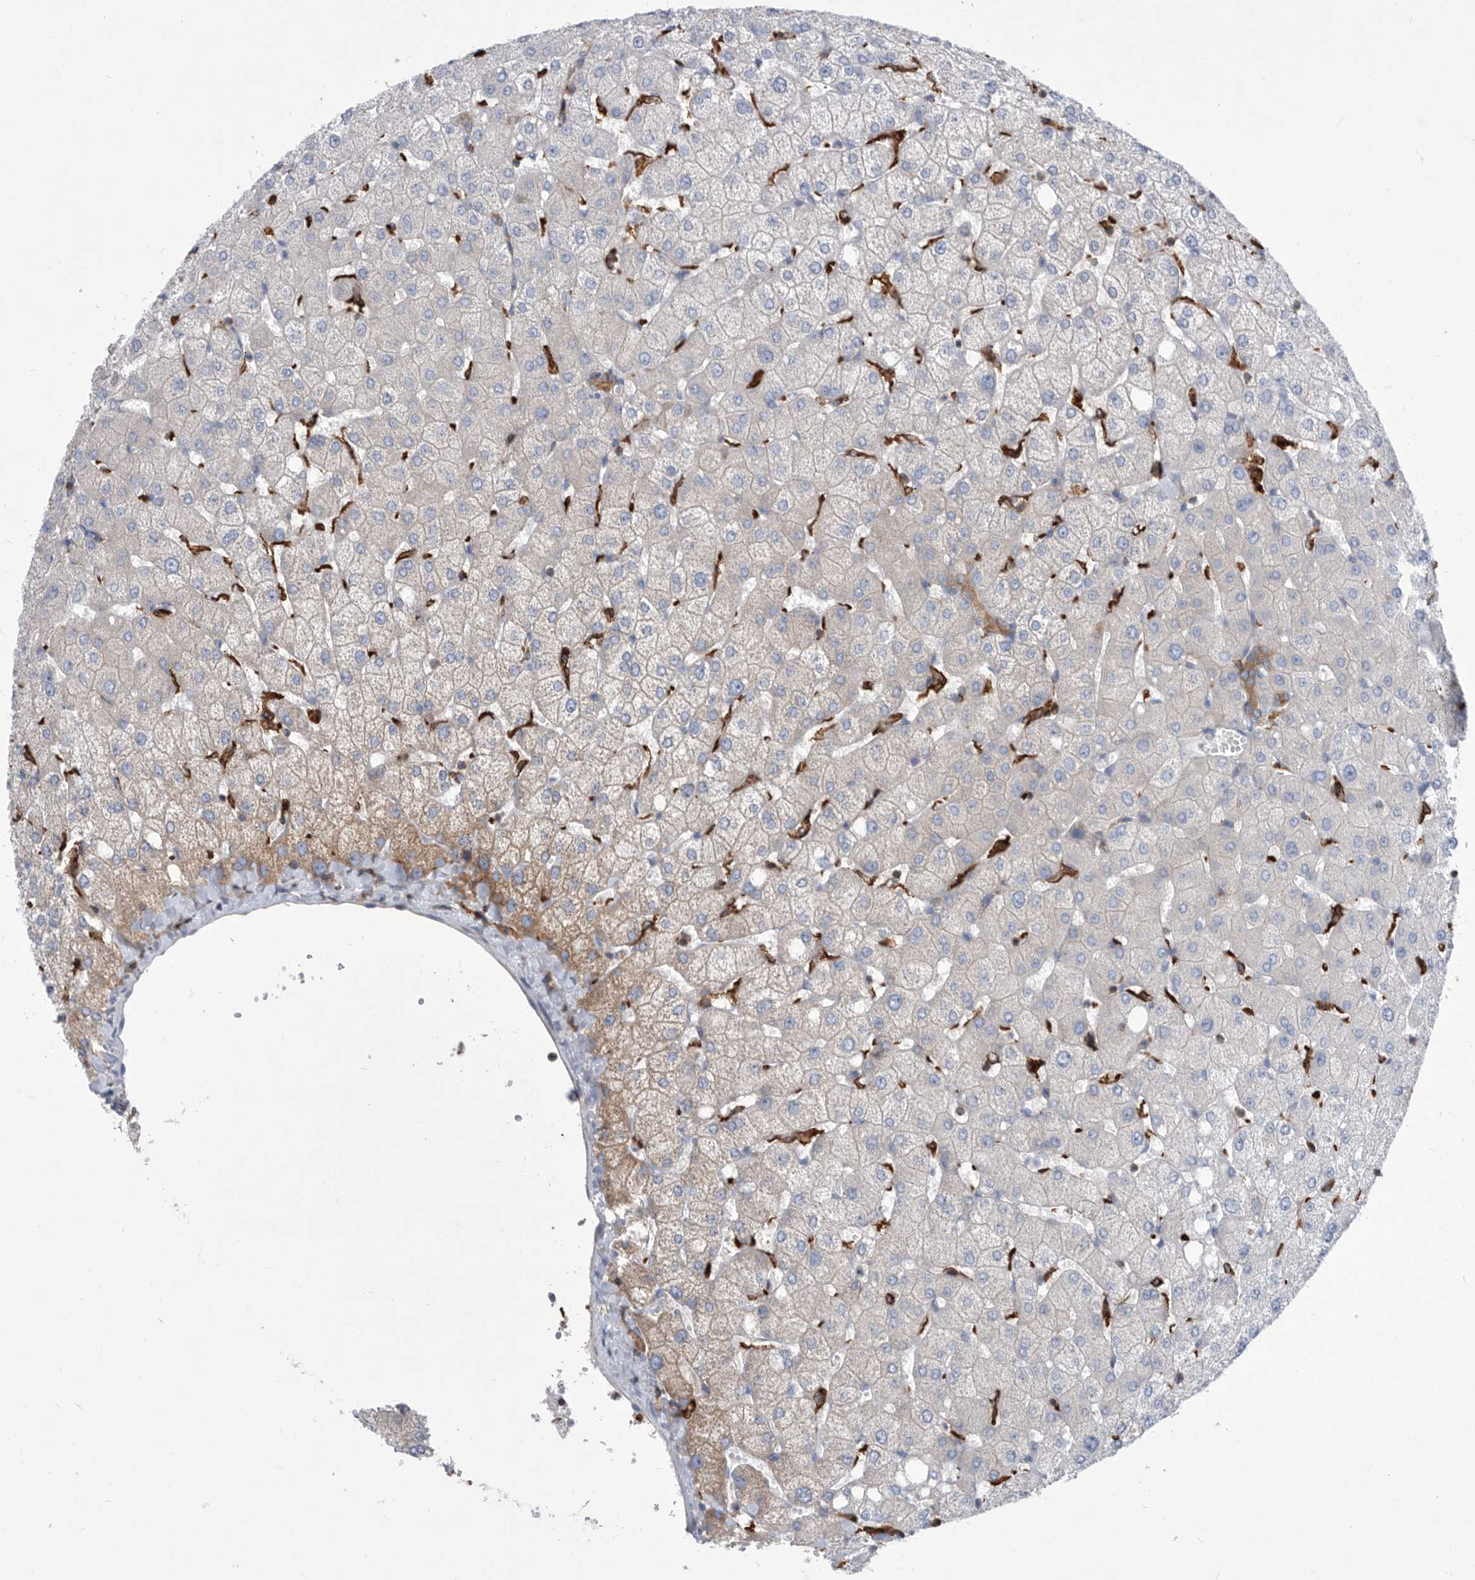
{"staining": {"intensity": "weak", "quantity": ">75%", "location": "cytoplasmic/membranous"}, "tissue": "liver", "cell_type": "Cholangiocytes", "image_type": "normal", "snomed": [{"axis": "morphology", "description": "Normal tissue, NOS"}, {"axis": "topography", "description": "Liver"}], "caption": "The immunohistochemical stain shows weak cytoplasmic/membranous positivity in cholangiocytes of benign liver. (DAB (3,3'-diaminobenzidine) IHC, brown staining for protein, blue staining for nuclei).", "gene": "SMG7", "patient": {"sex": "female", "age": 54}}